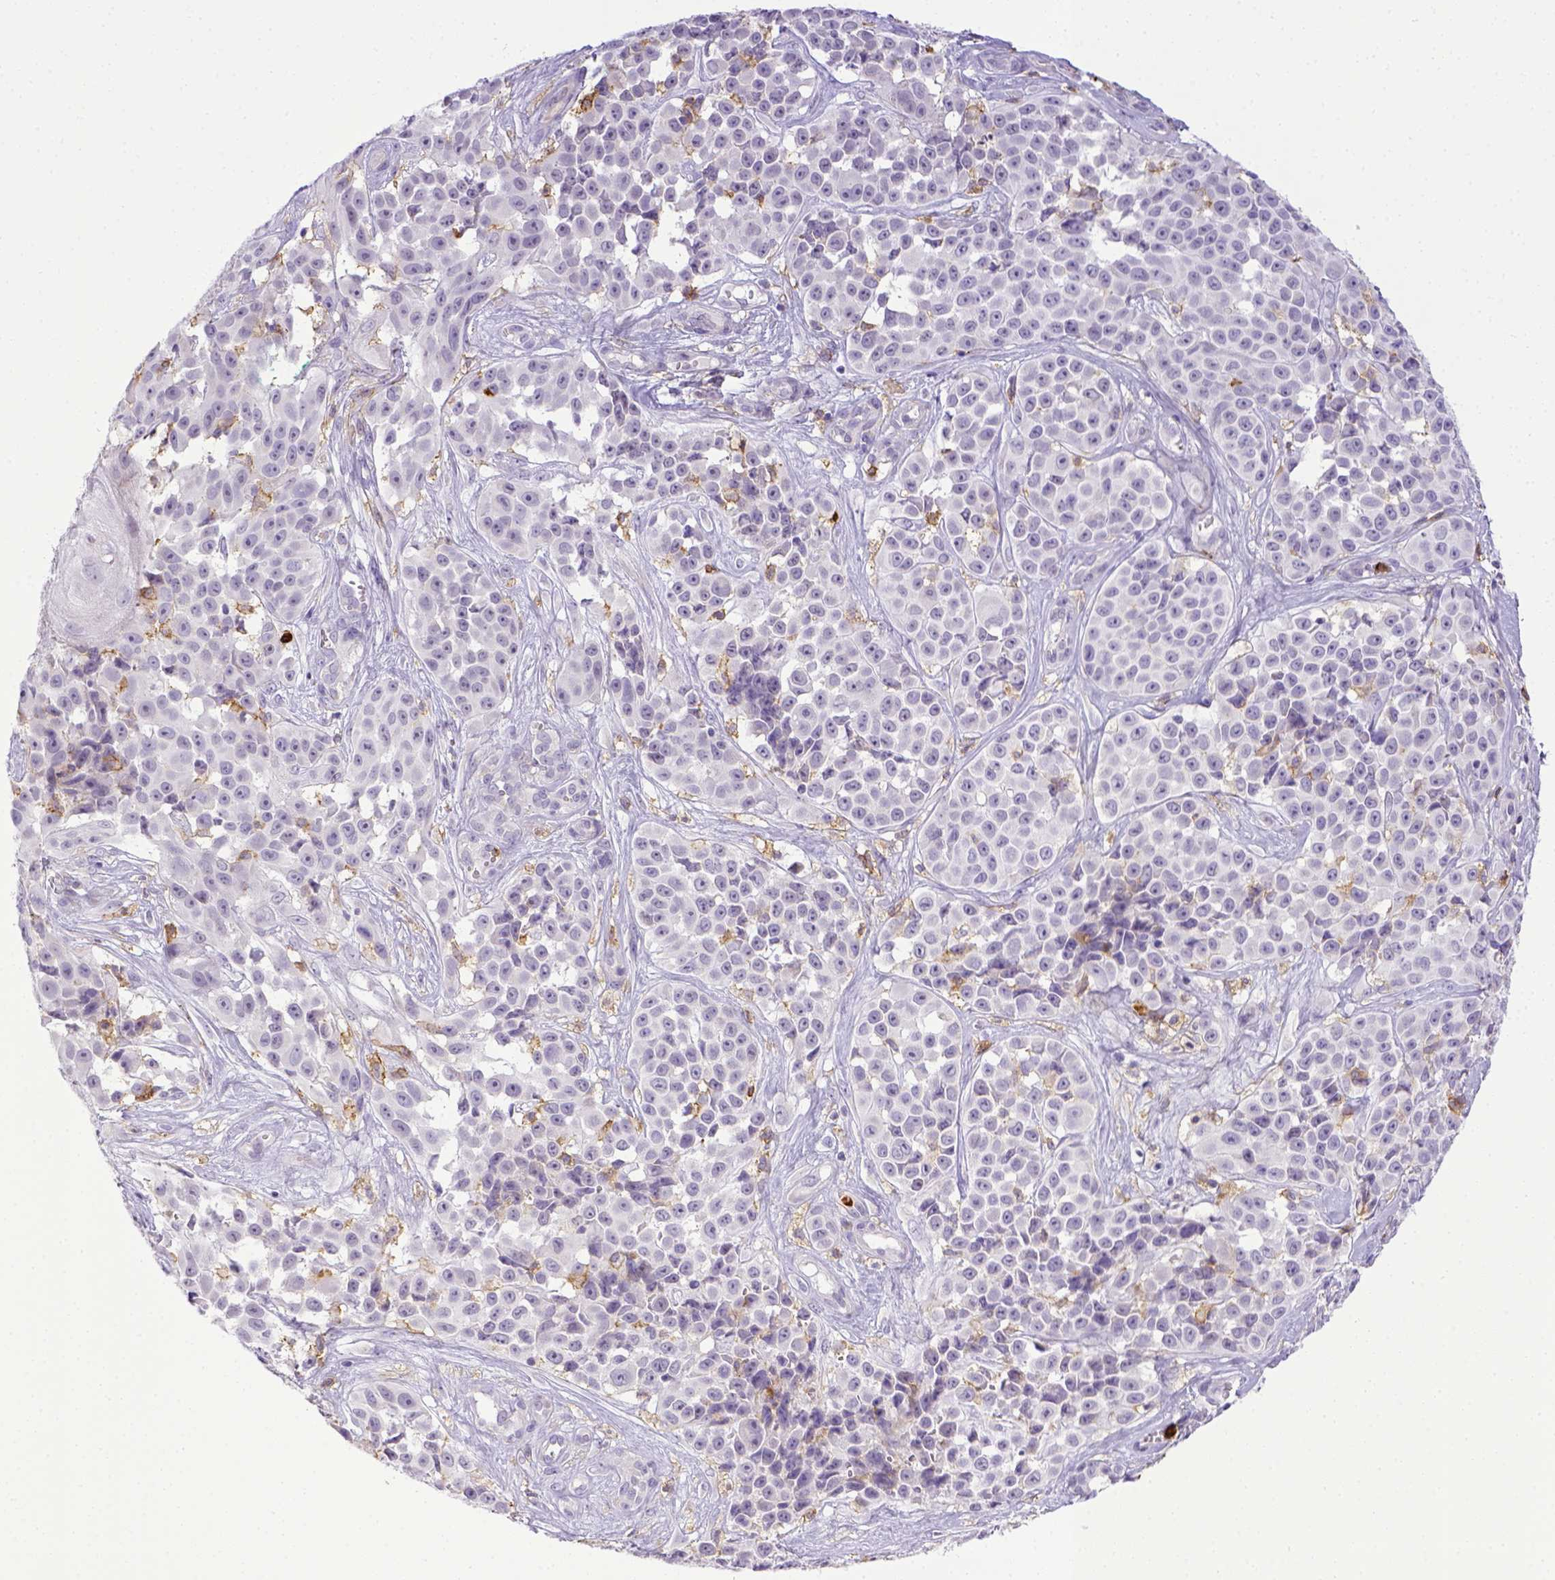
{"staining": {"intensity": "negative", "quantity": "none", "location": "none"}, "tissue": "melanoma", "cell_type": "Tumor cells", "image_type": "cancer", "snomed": [{"axis": "morphology", "description": "Malignant melanoma, NOS"}, {"axis": "topography", "description": "Skin"}], "caption": "Micrograph shows no protein staining in tumor cells of melanoma tissue. (Stains: DAB immunohistochemistry (IHC) with hematoxylin counter stain, Microscopy: brightfield microscopy at high magnification).", "gene": "ITGAM", "patient": {"sex": "female", "age": 88}}